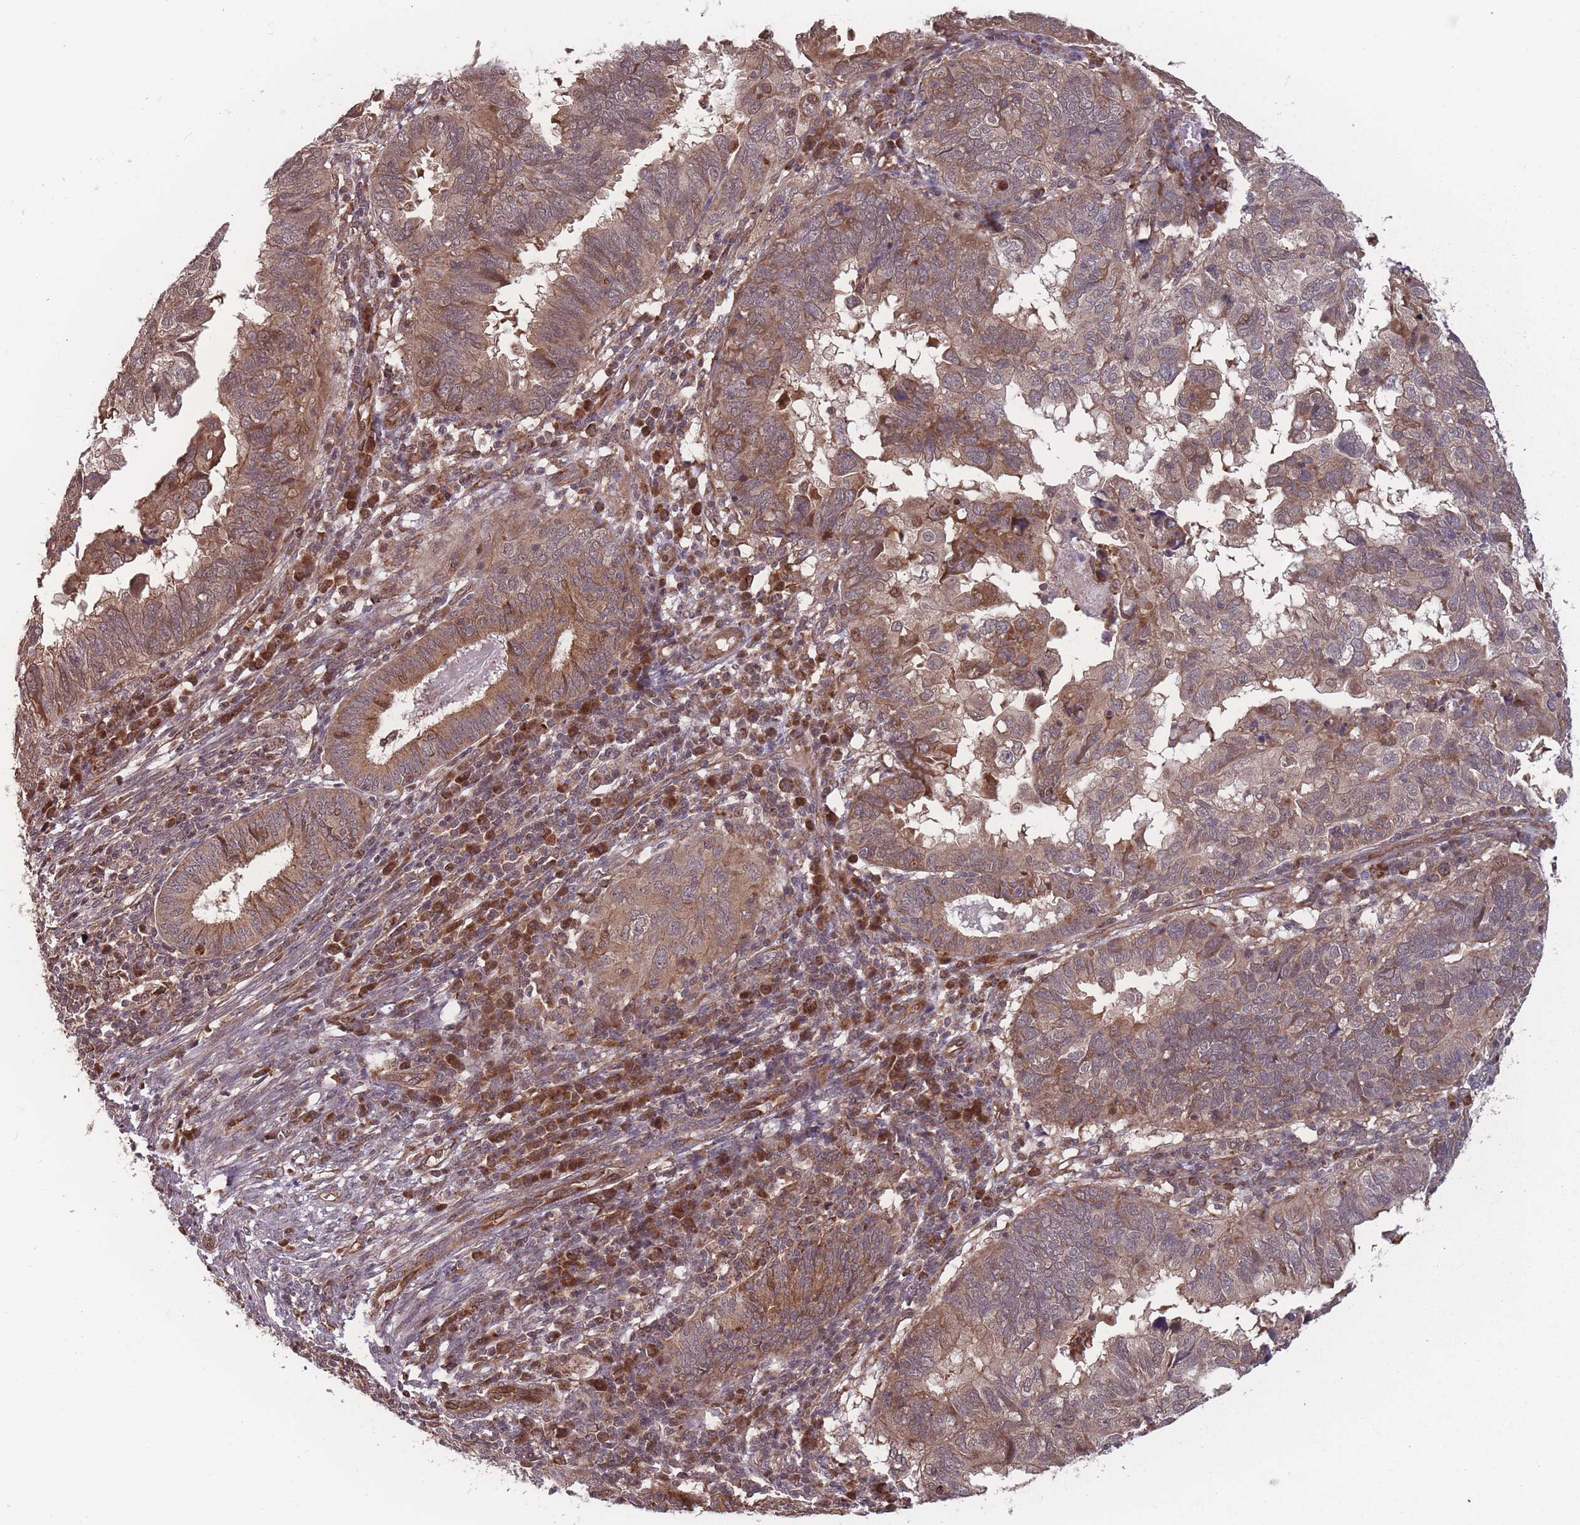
{"staining": {"intensity": "moderate", "quantity": ">75%", "location": "cytoplasmic/membranous"}, "tissue": "endometrial cancer", "cell_type": "Tumor cells", "image_type": "cancer", "snomed": [{"axis": "morphology", "description": "Adenocarcinoma, NOS"}, {"axis": "topography", "description": "Uterus"}], "caption": "Protein staining by IHC reveals moderate cytoplasmic/membranous staining in about >75% of tumor cells in endometrial adenocarcinoma.", "gene": "RPS18", "patient": {"sex": "female", "age": 77}}